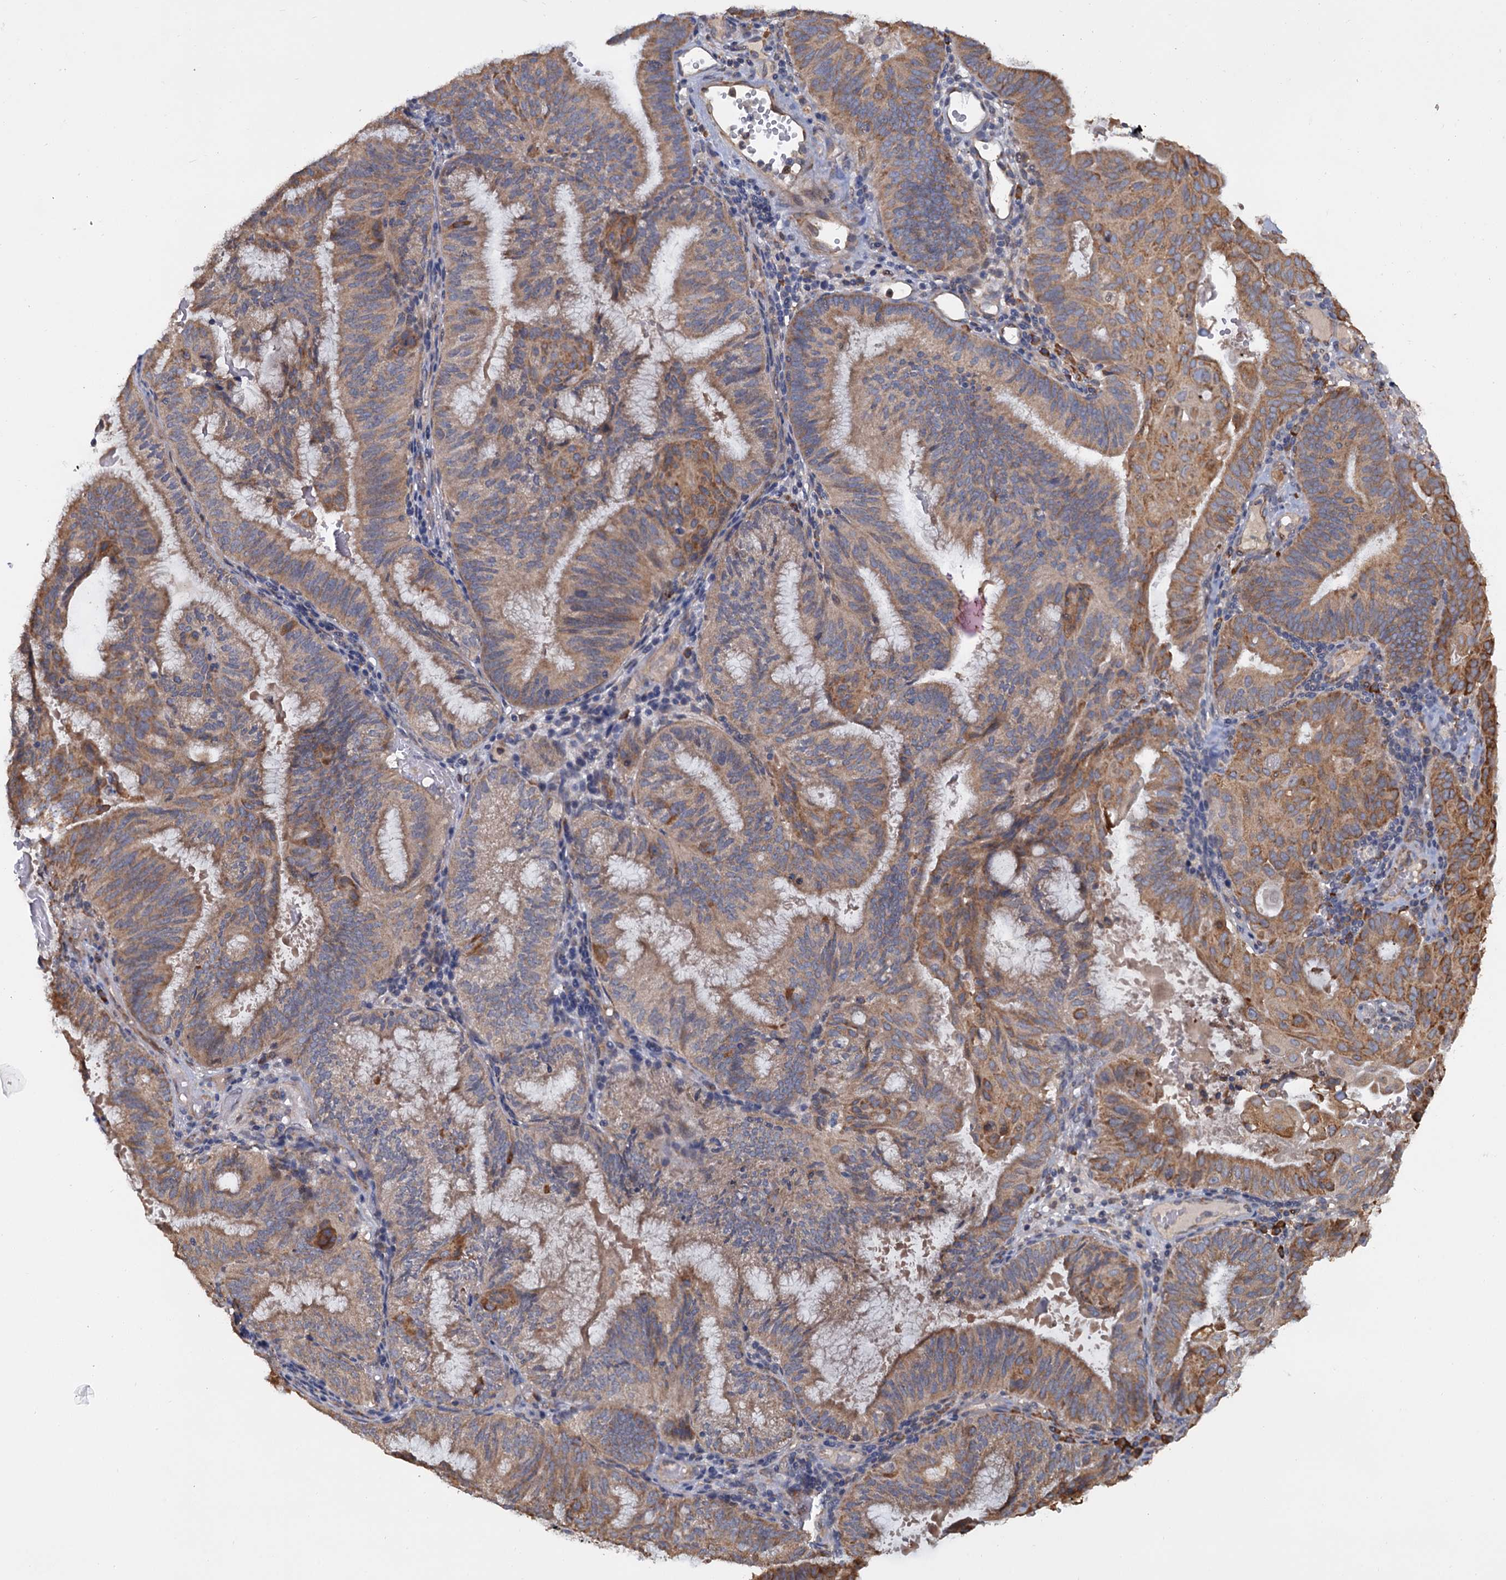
{"staining": {"intensity": "moderate", "quantity": ">75%", "location": "cytoplasmic/membranous"}, "tissue": "endometrial cancer", "cell_type": "Tumor cells", "image_type": "cancer", "snomed": [{"axis": "morphology", "description": "Adenocarcinoma, NOS"}, {"axis": "topography", "description": "Endometrium"}], "caption": "Brown immunohistochemical staining in human adenocarcinoma (endometrial) exhibits moderate cytoplasmic/membranous expression in about >75% of tumor cells.", "gene": "LRRC51", "patient": {"sex": "female", "age": 49}}